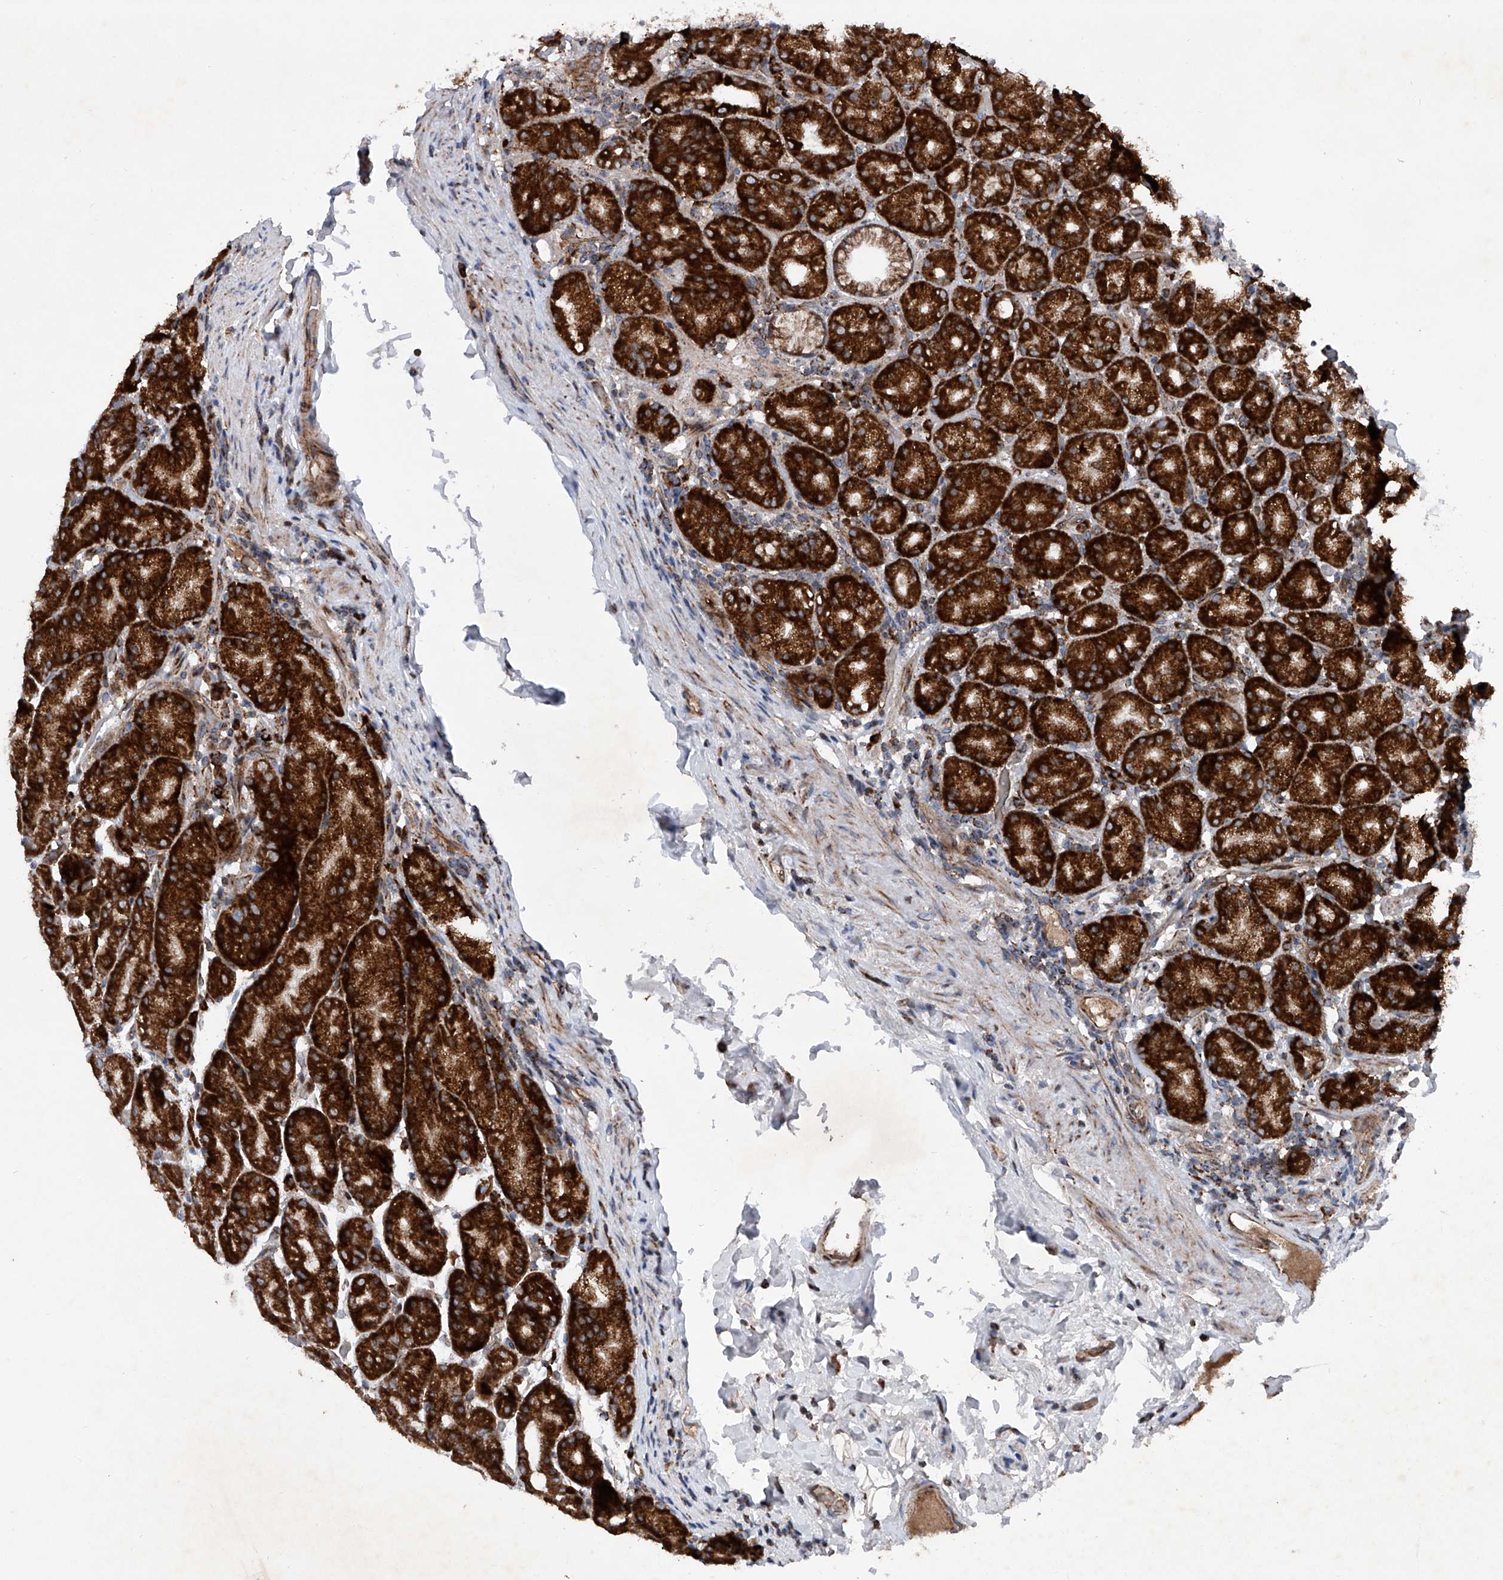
{"staining": {"intensity": "strong", "quantity": ">75%", "location": "cytoplasmic/membranous"}, "tissue": "stomach", "cell_type": "Glandular cells", "image_type": "normal", "snomed": [{"axis": "morphology", "description": "Normal tissue, NOS"}, {"axis": "topography", "description": "Stomach, upper"}], "caption": "Unremarkable stomach demonstrates strong cytoplasmic/membranous expression in about >75% of glandular cells, visualized by immunohistochemistry. The staining was performed using DAB (3,3'-diaminobenzidine) to visualize the protein expression in brown, while the nuclei were stained in blue with hematoxylin (Magnification: 20x).", "gene": "DAD1", "patient": {"sex": "male", "age": 68}}